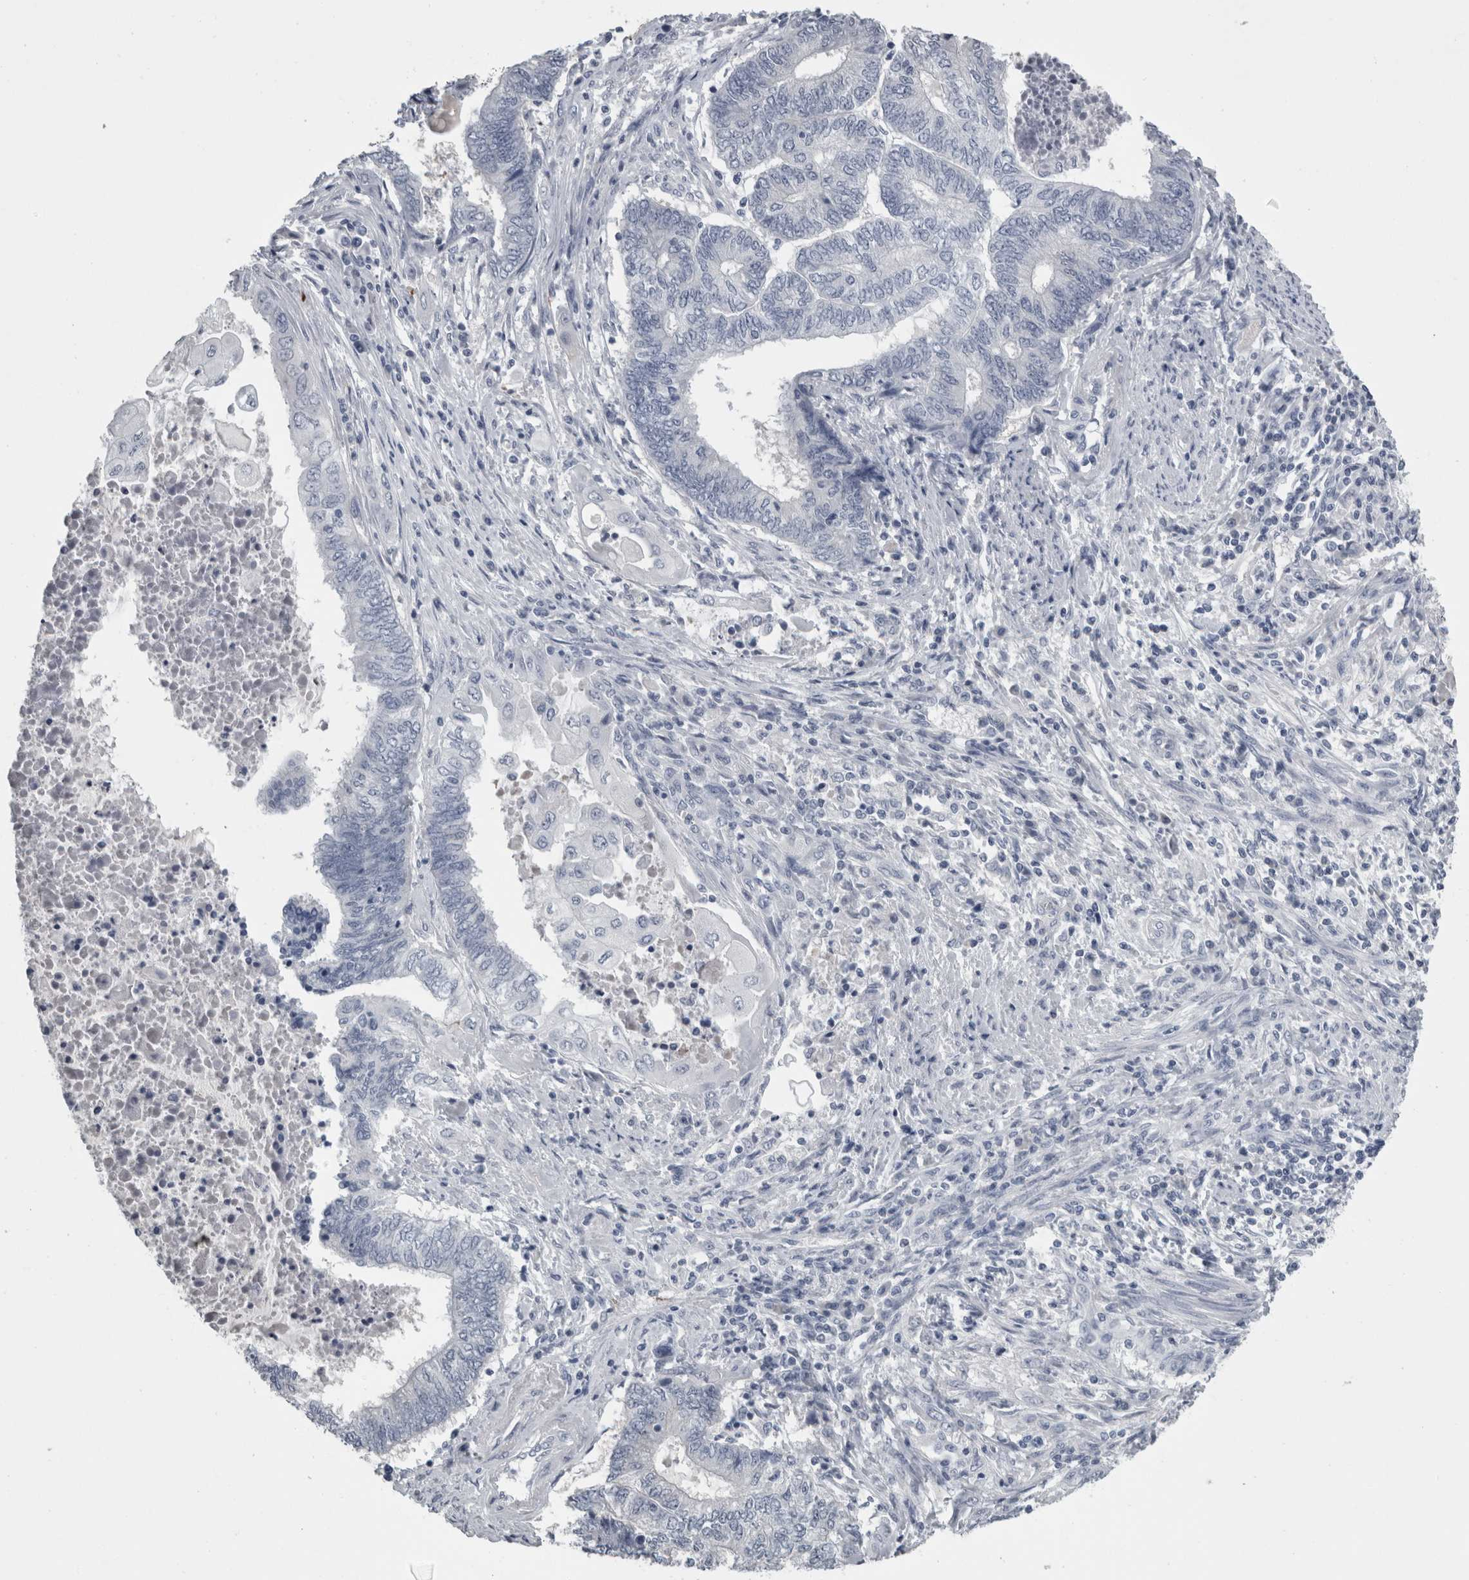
{"staining": {"intensity": "negative", "quantity": "none", "location": "none"}, "tissue": "endometrial cancer", "cell_type": "Tumor cells", "image_type": "cancer", "snomed": [{"axis": "morphology", "description": "Adenocarcinoma, NOS"}, {"axis": "topography", "description": "Uterus"}, {"axis": "topography", "description": "Endometrium"}], "caption": "There is no significant staining in tumor cells of endometrial adenocarcinoma.", "gene": "TCAP", "patient": {"sex": "female", "age": 70}}